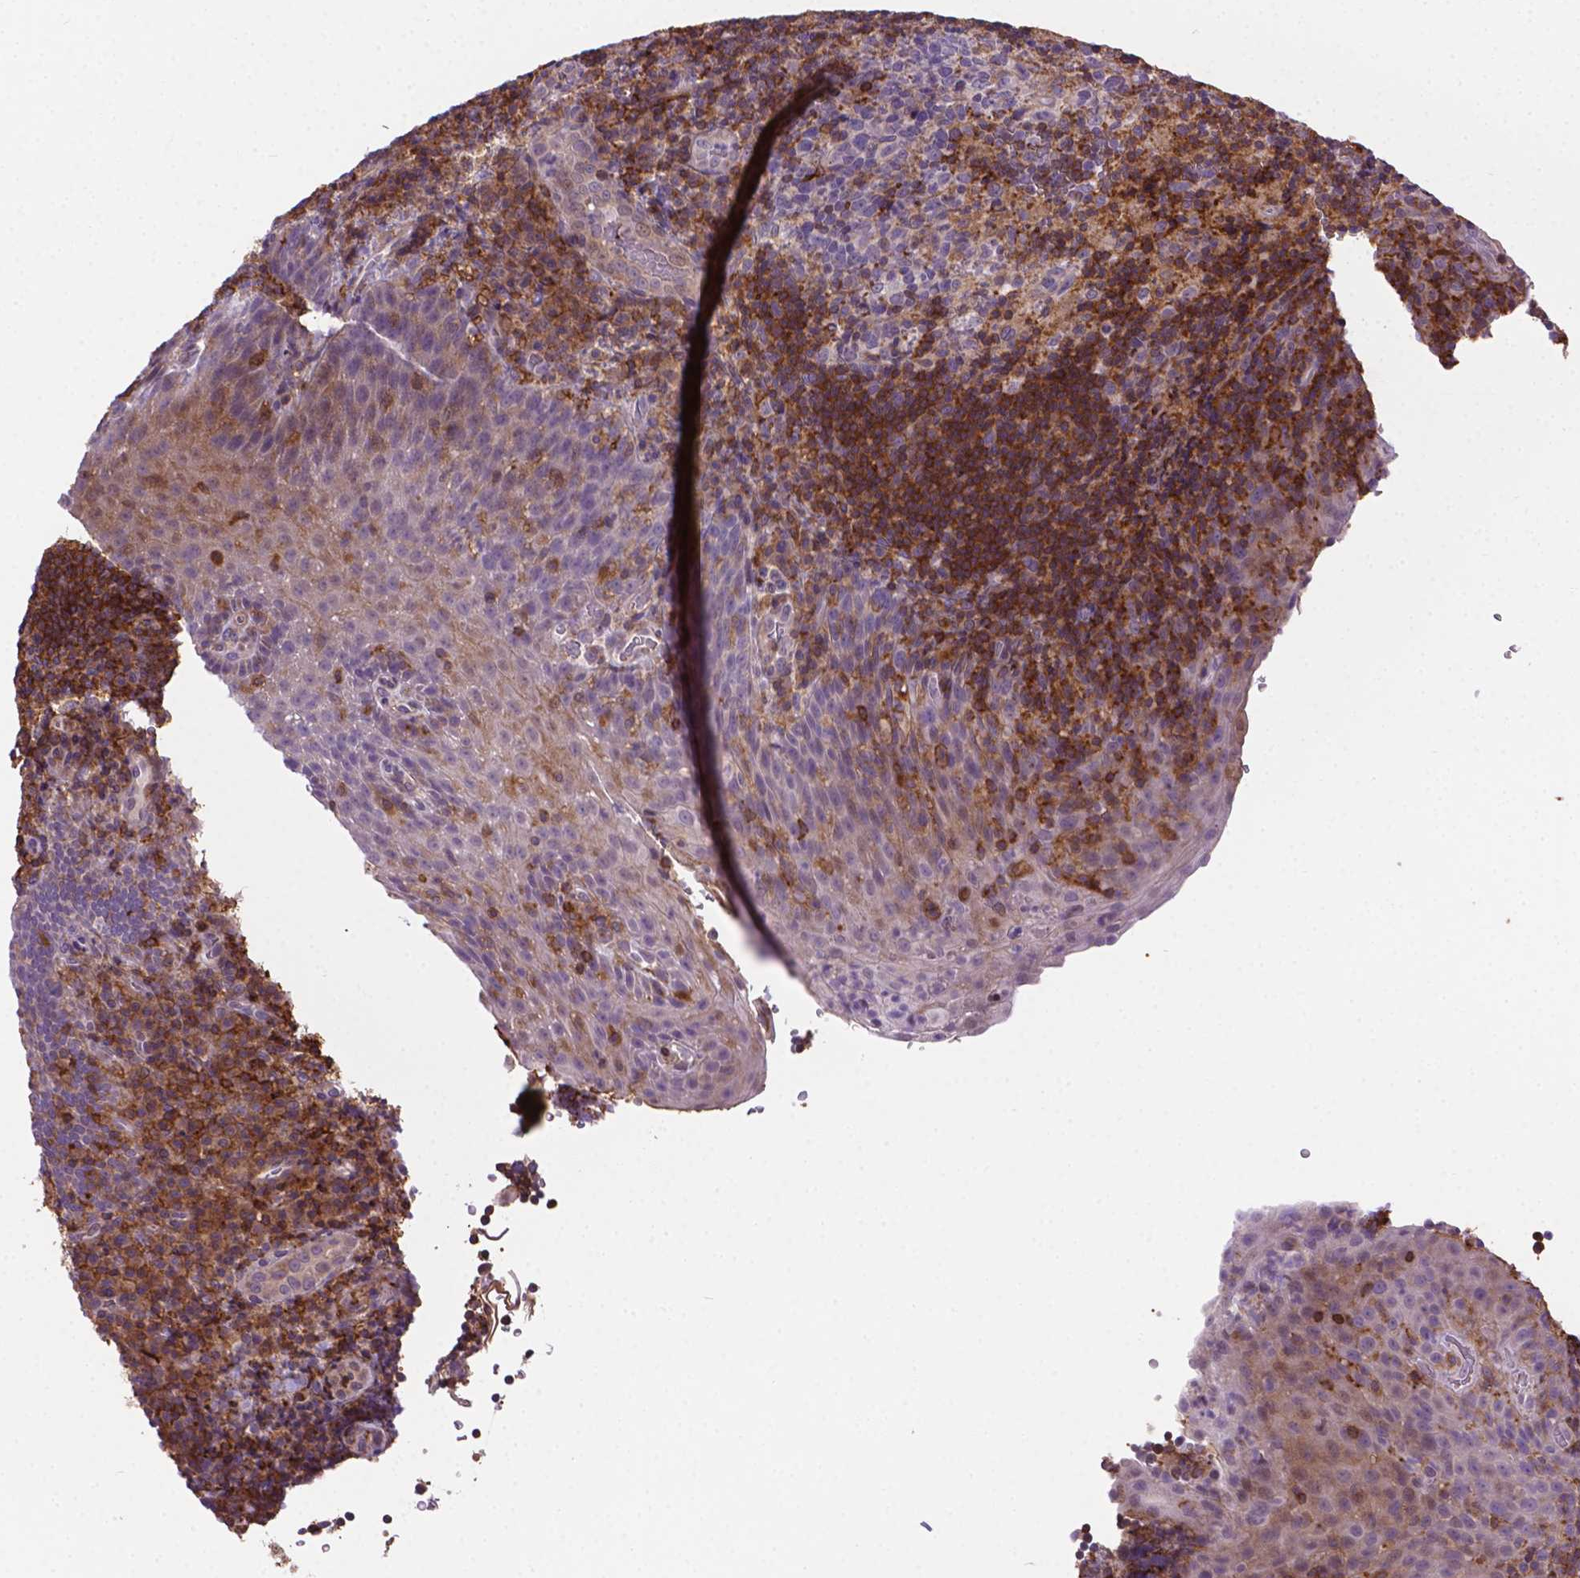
{"staining": {"intensity": "negative", "quantity": "none", "location": "none"}, "tissue": "tonsil", "cell_type": "Germinal center cells", "image_type": "normal", "snomed": [{"axis": "morphology", "description": "Normal tissue, NOS"}, {"axis": "topography", "description": "Tonsil"}], "caption": "The immunohistochemistry image has no significant positivity in germinal center cells of tonsil. (Brightfield microscopy of DAB (3,3'-diaminobenzidine) immunohistochemistry at high magnification).", "gene": "ACAD10", "patient": {"sex": "male", "age": 17}}